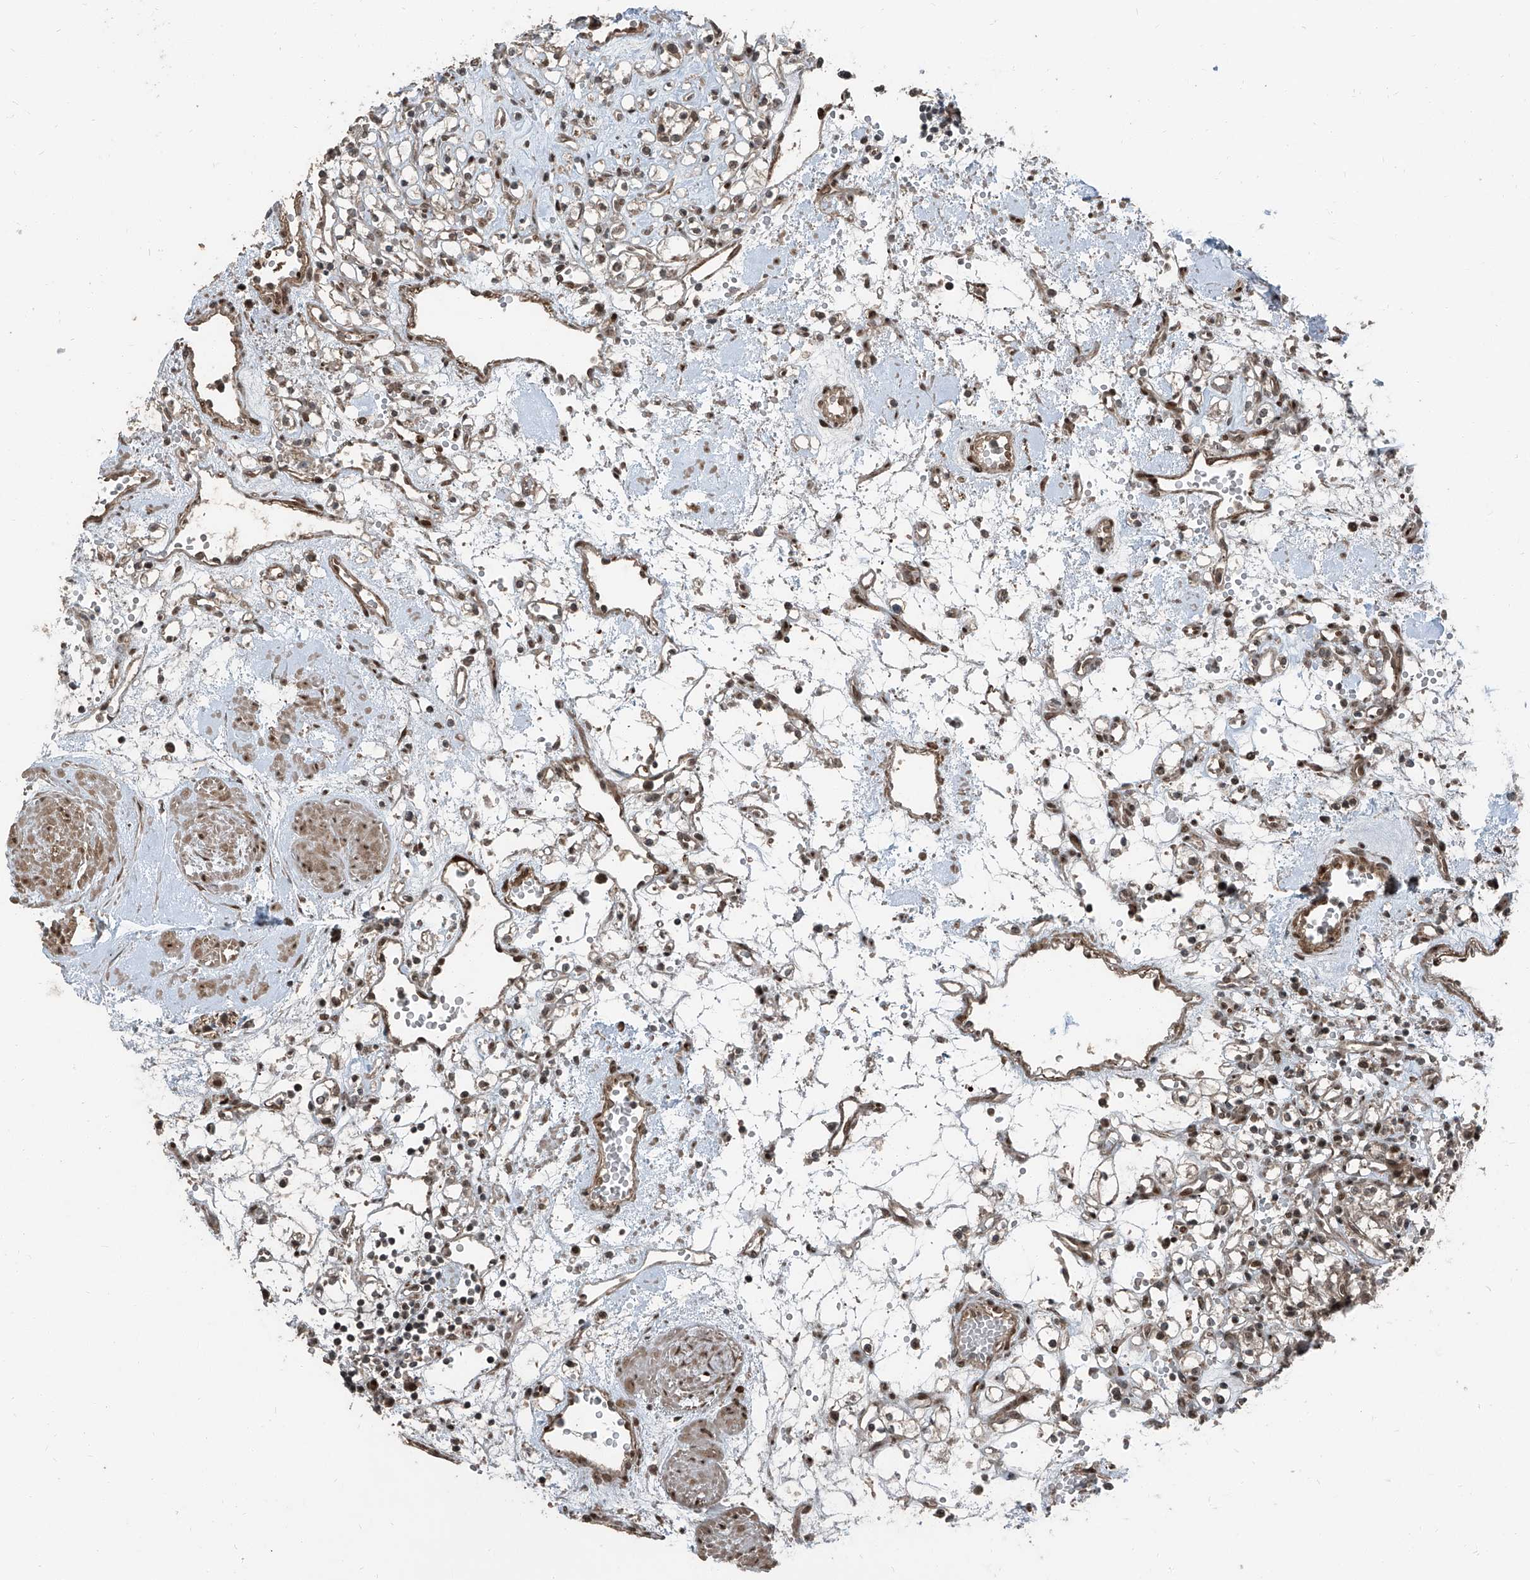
{"staining": {"intensity": "weak", "quantity": "<25%", "location": "nuclear"}, "tissue": "renal cancer", "cell_type": "Tumor cells", "image_type": "cancer", "snomed": [{"axis": "morphology", "description": "Adenocarcinoma, NOS"}, {"axis": "topography", "description": "Kidney"}], "caption": "The photomicrograph demonstrates no significant positivity in tumor cells of adenocarcinoma (renal).", "gene": "ZNF570", "patient": {"sex": "female", "age": 59}}